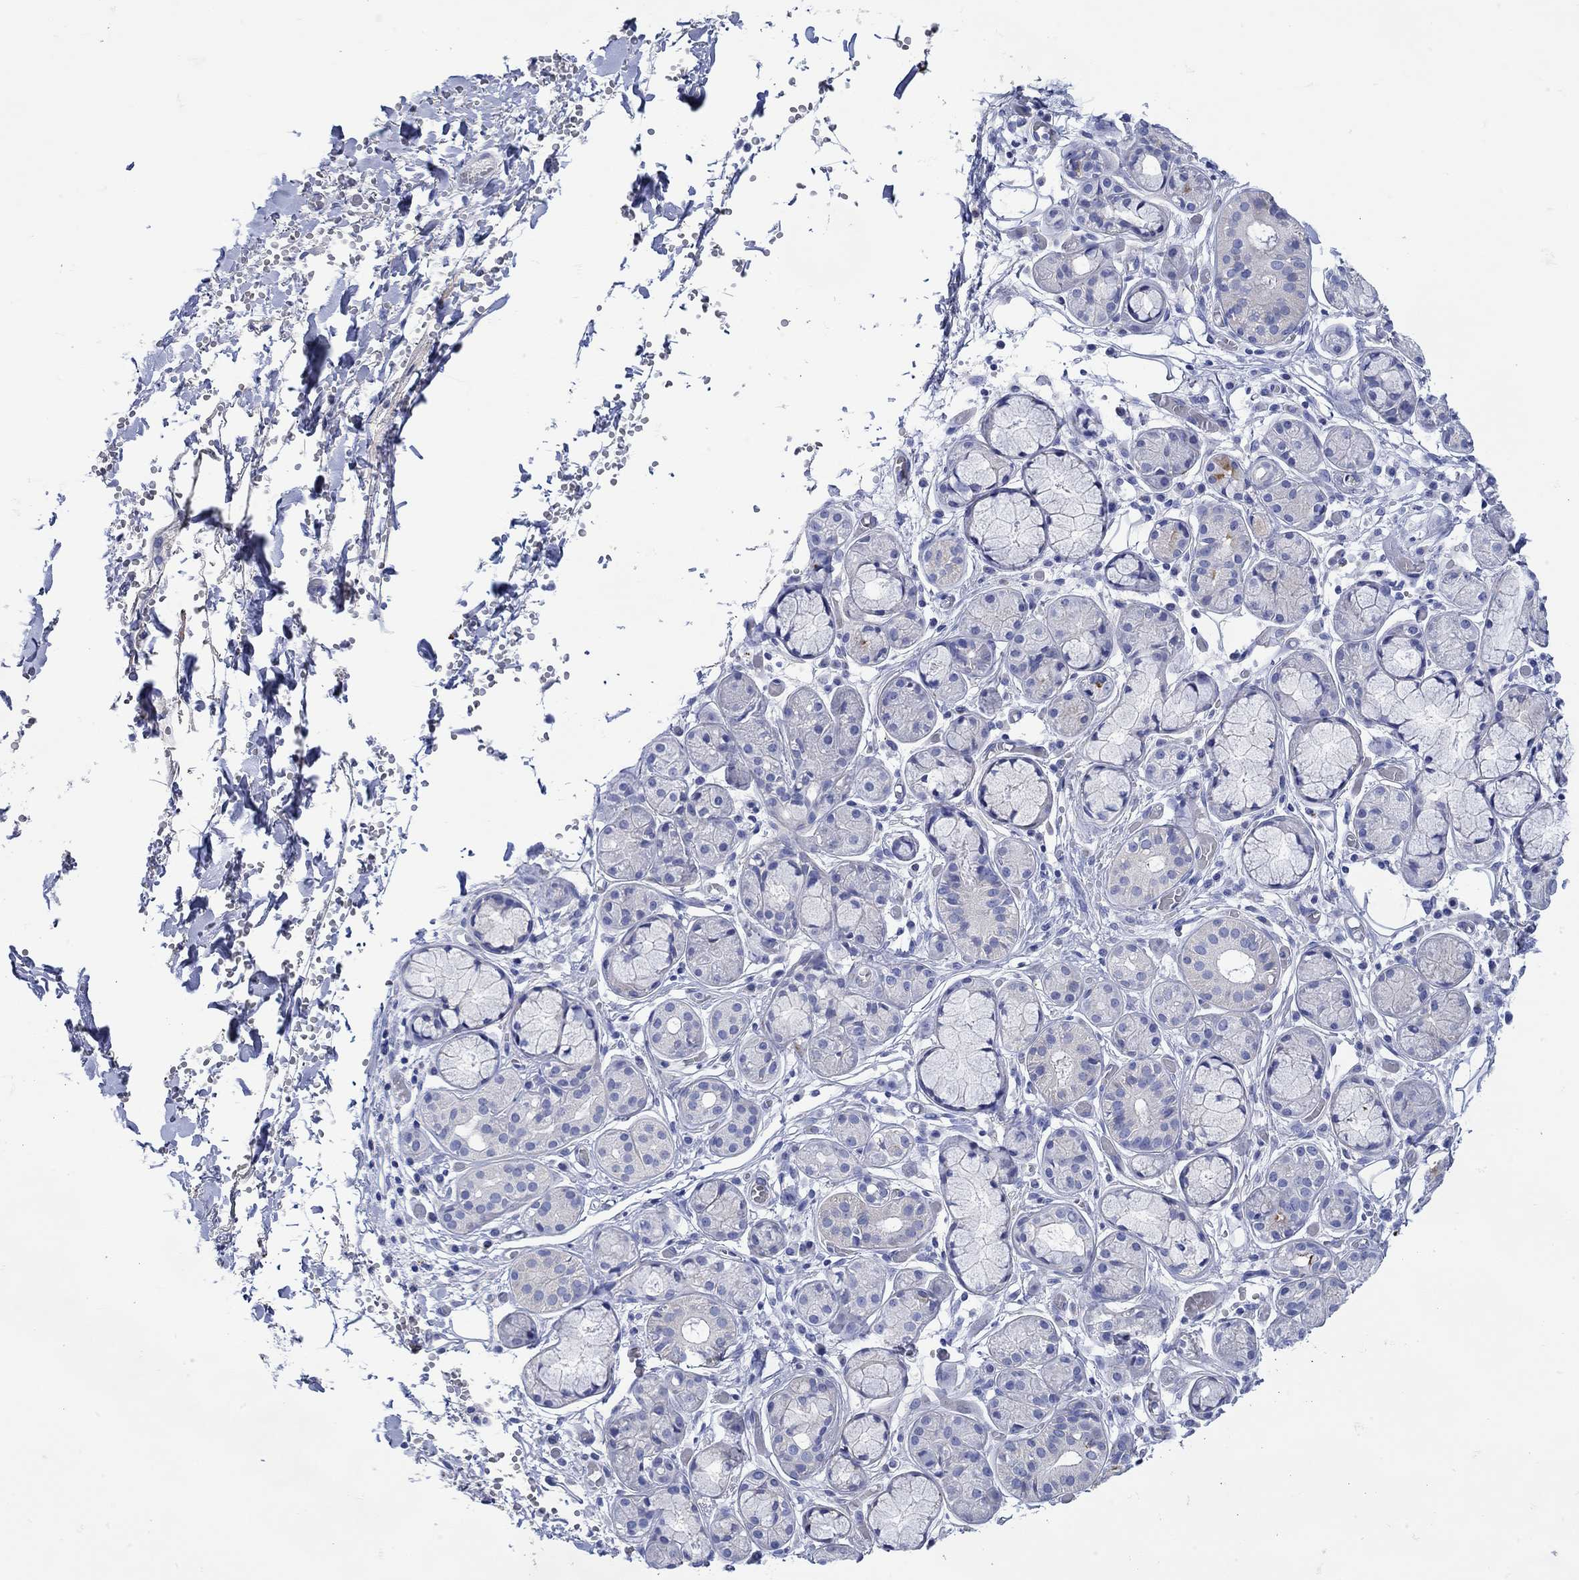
{"staining": {"intensity": "negative", "quantity": "none", "location": "none"}, "tissue": "salivary gland", "cell_type": "Glandular cells", "image_type": "normal", "snomed": [{"axis": "morphology", "description": "Normal tissue, NOS"}, {"axis": "topography", "description": "Salivary gland"}, {"axis": "topography", "description": "Peripheral nerve tissue"}], "caption": "A high-resolution photomicrograph shows IHC staining of benign salivary gland, which demonstrates no significant expression in glandular cells.", "gene": "ANKMY1", "patient": {"sex": "male", "age": 71}}